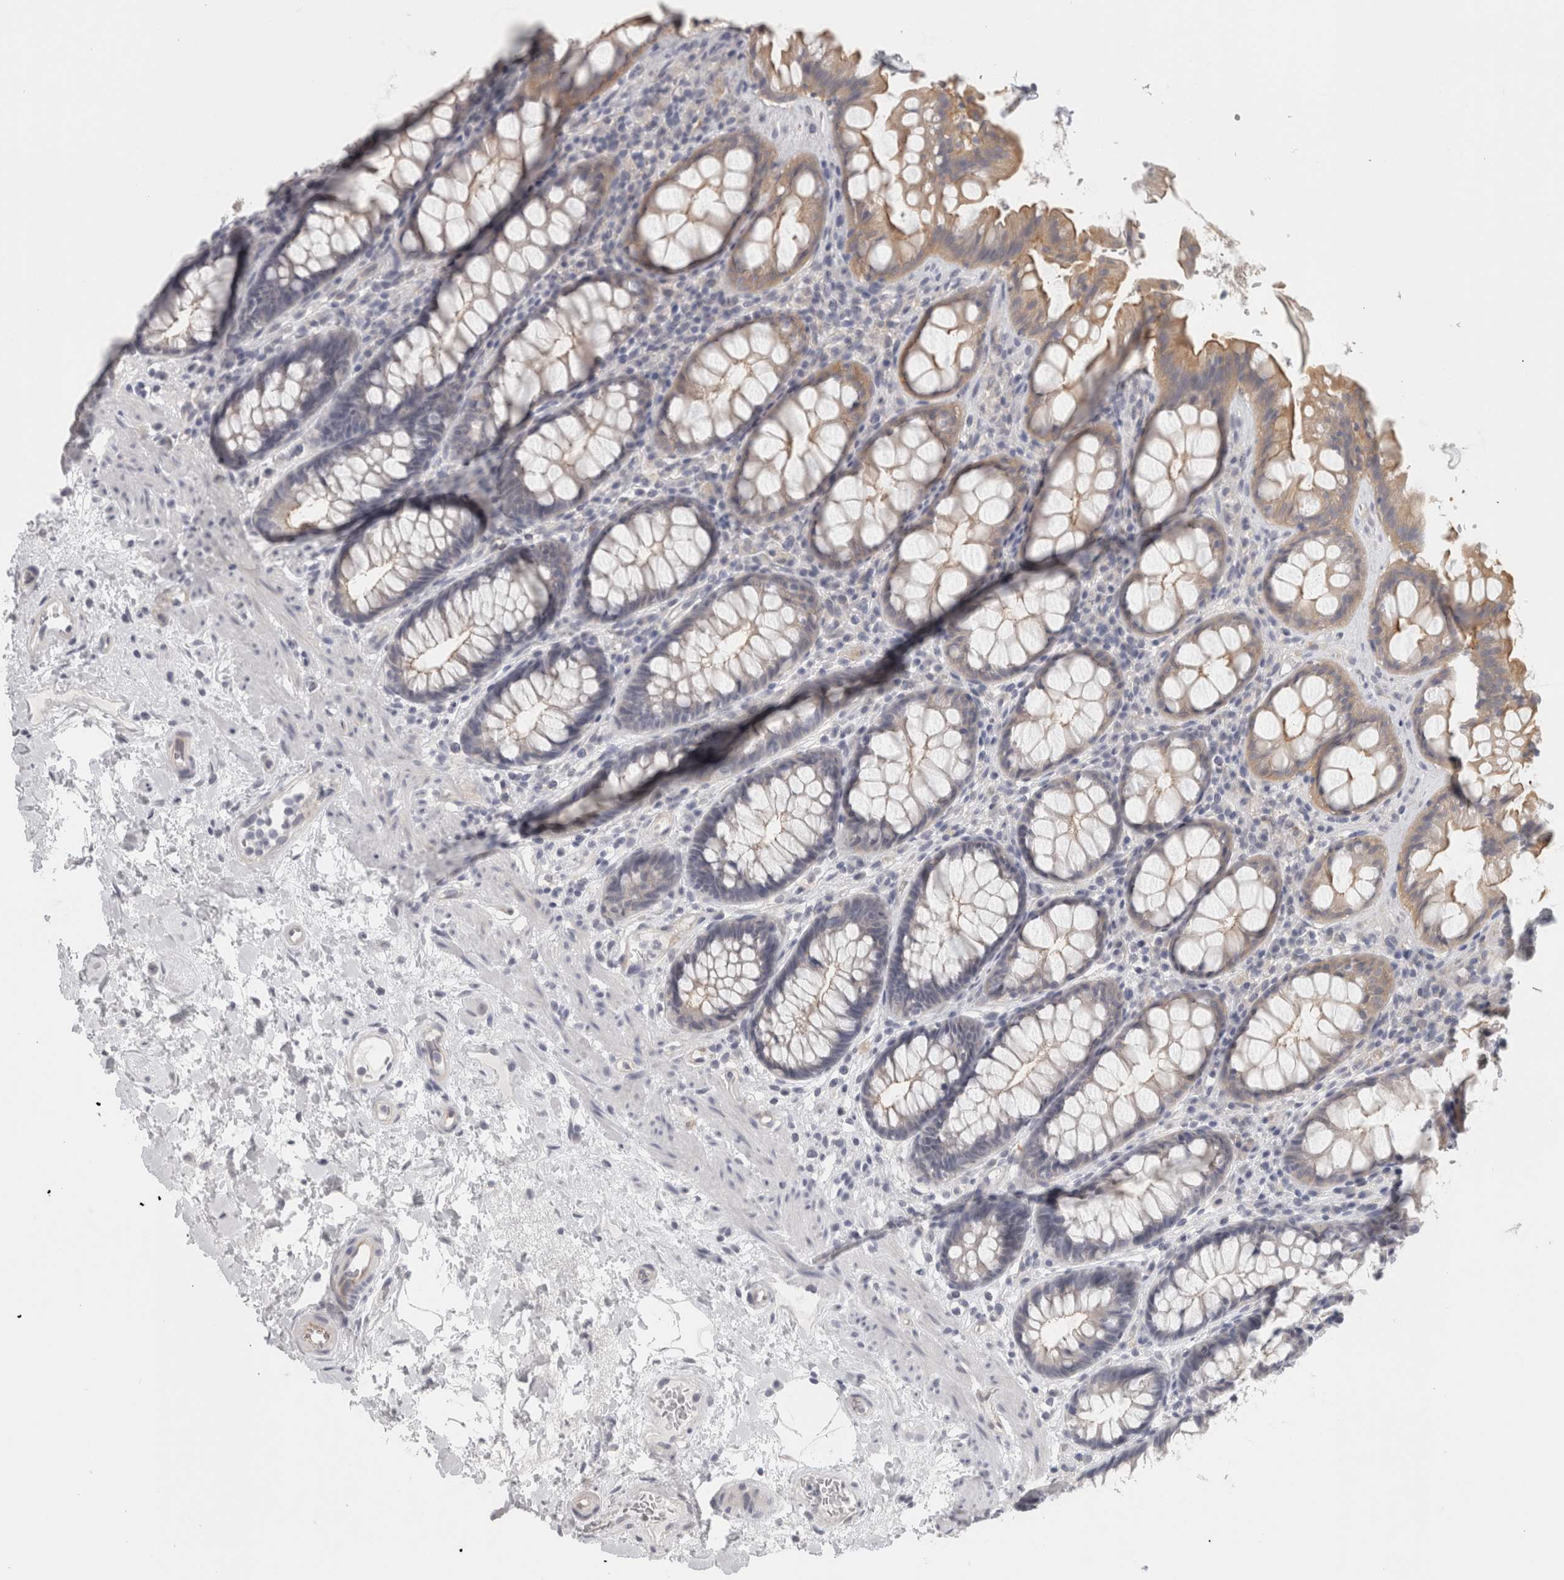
{"staining": {"intensity": "moderate", "quantity": "<25%", "location": "cytoplasmic/membranous"}, "tissue": "rectum", "cell_type": "Glandular cells", "image_type": "normal", "snomed": [{"axis": "morphology", "description": "Normal tissue, NOS"}, {"axis": "topography", "description": "Rectum"}], "caption": "Protein staining by immunohistochemistry demonstrates moderate cytoplasmic/membranous expression in approximately <25% of glandular cells in benign rectum.", "gene": "FBLIM1", "patient": {"sex": "male", "age": 64}}